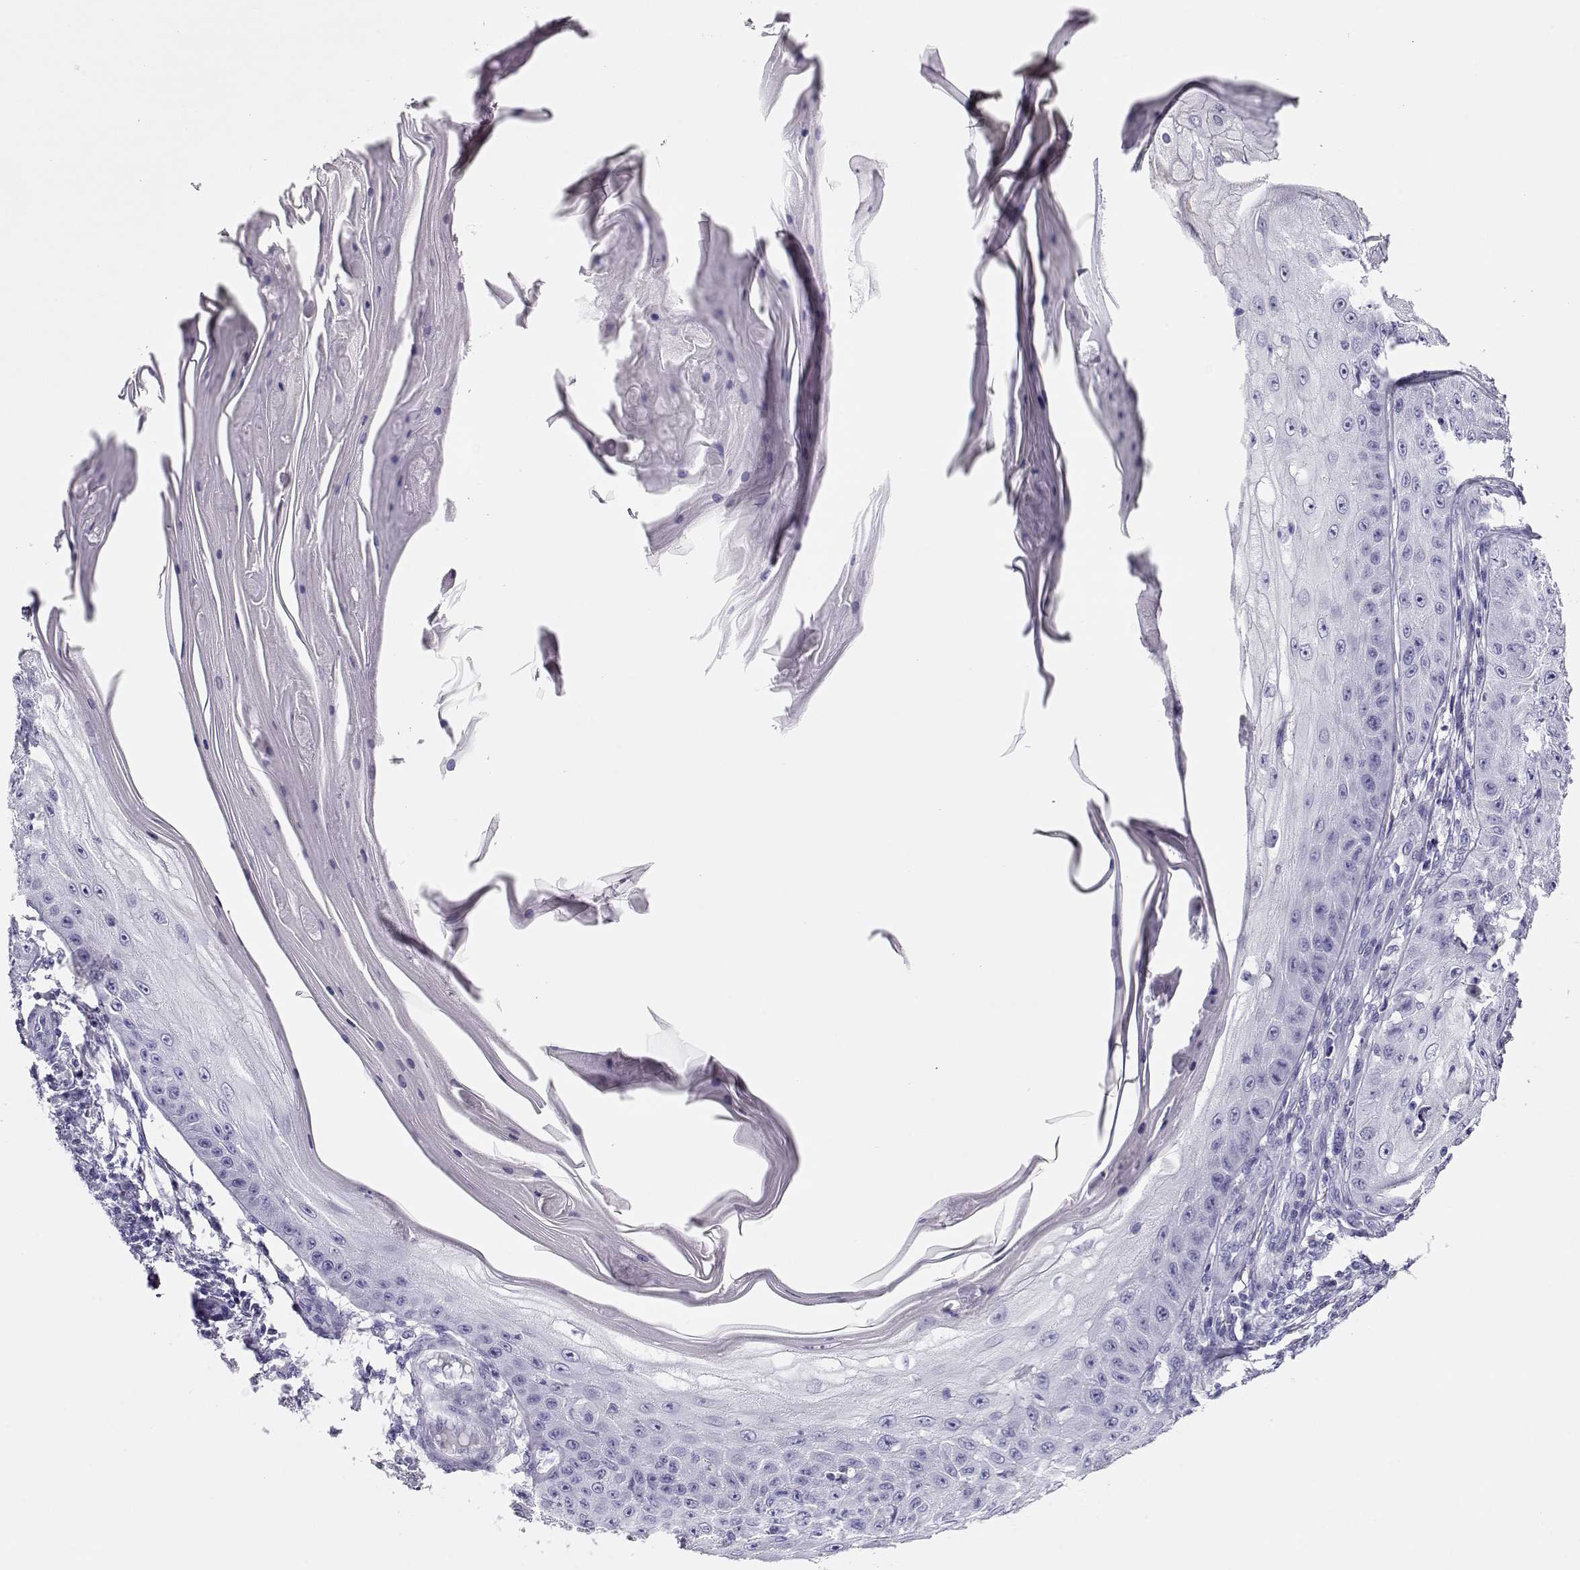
{"staining": {"intensity": "negative", "quantity": "none", "location": "none"}, "tissue": "skin cancer", "cell_type": "Tumor cells", "image_type": "cancer", "snomed": [{"axis": "morphology", "description": "Squamous cell carcinoma, NOS"}, {"axis": "topography", "description": "Skin"}], "caption": "The histopathology image exhibits no staining of tumor cells in skin cancer (squamous cell carcinoma). Nuclei are stained in blue.", "gene": "CRX", "patient": {"sex": "male", "age": 70}}